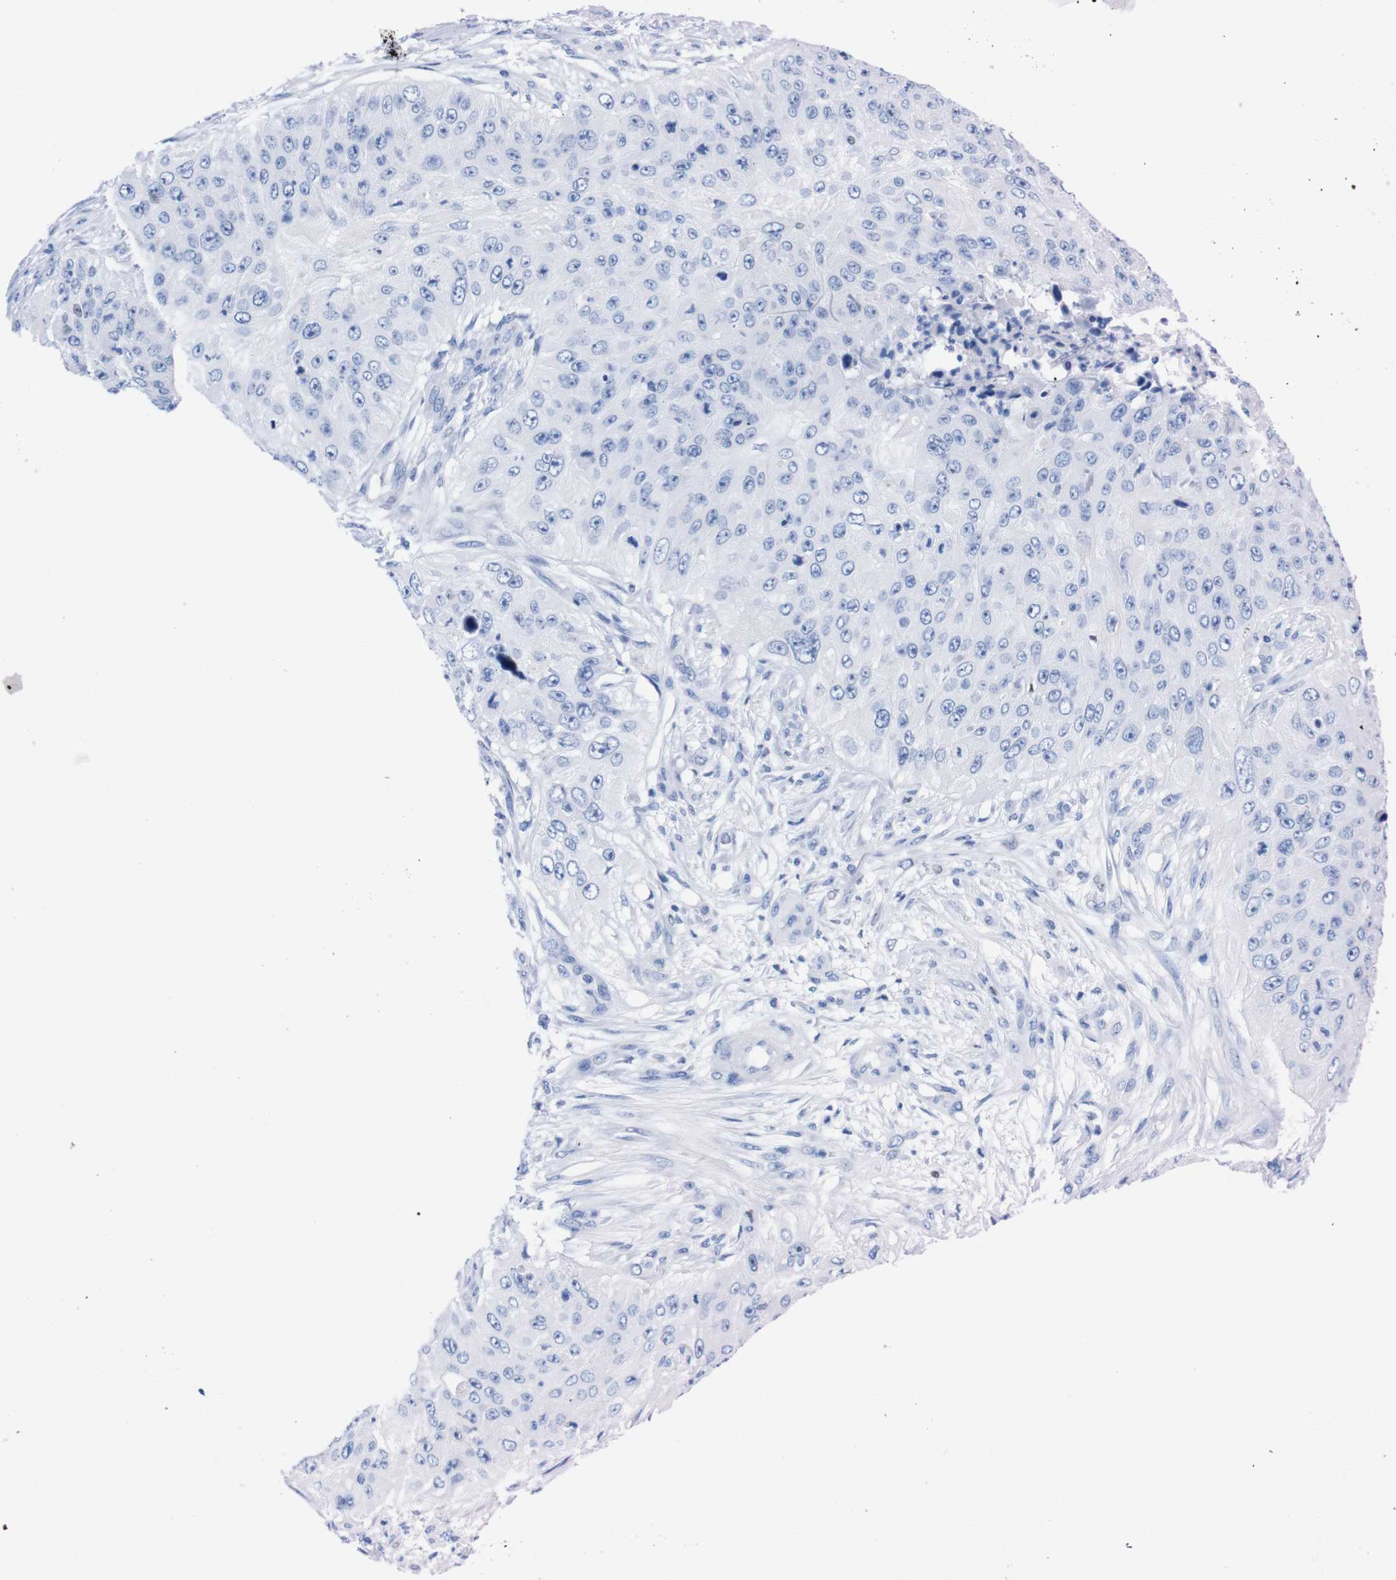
{"staining": {"intensity": "negative", "quantity": "none", "location": "none"}, "tissue": "skin cancer", "cell_type": "Tumor cells", "image_type": "cancer", "snomed": [{"axis": "morphology", "description": "Squamous cell carcinoma, NOS"}, {"axis": "topography", "description": "Skin"}], "caption": "This is a image of immunohistochemistry (IHC) staining of skin squamous cell carcinoma, which shows no expression in tumor cells. (DAB IHC visualized using brightfield microscopy, high magnification).", "gene": "P2RY12", "patient": {"sex": "female", "age": 80}}